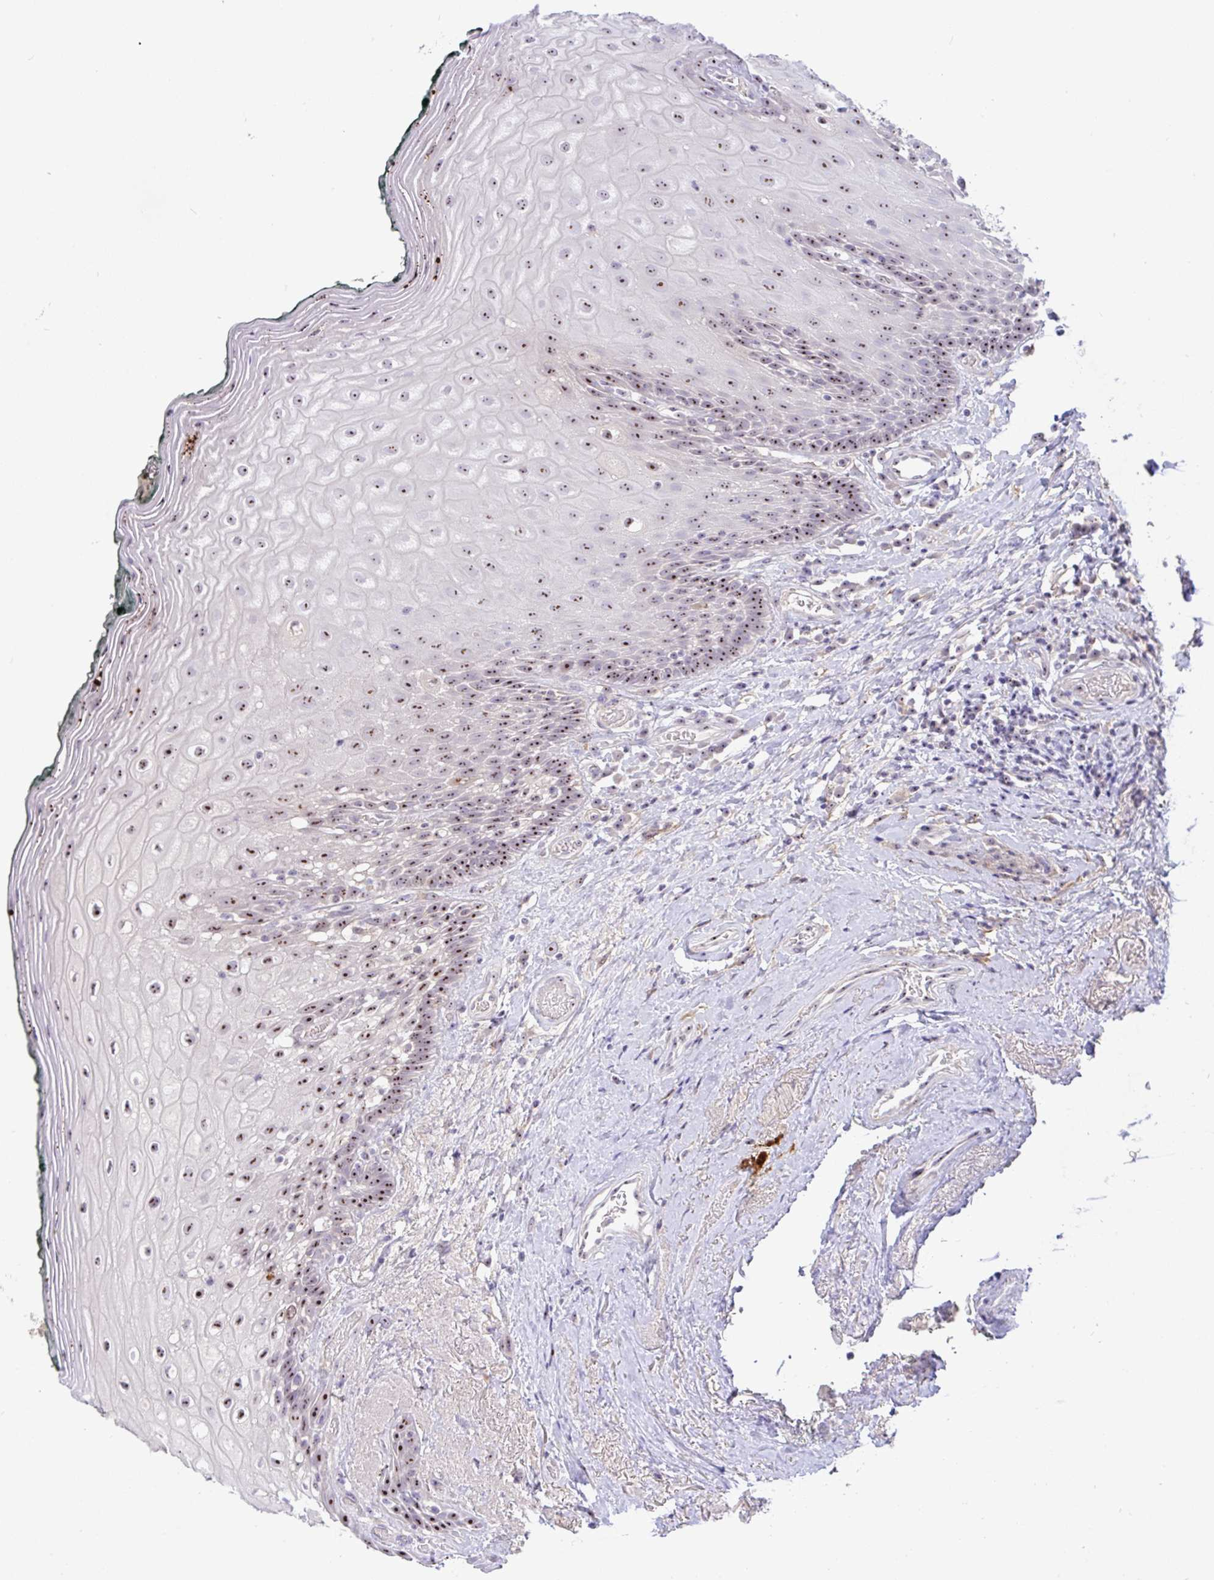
{"staining": {"intensity": "strong", "quantity": ">75%", "location": "nuclear"}, "tissue": "oral mucosa", "cell_type": "Squamous epithelial cells", "image_type": "normal", "snomed": [{"axis": "morphology", "description": "Normal tissue, NOS"}, {"axis": "morphology", "description": "Squamous cell carcinoma, NOS"}, {"axis": "topography", "description": "Oral tissue"}, {"axis": "topography", "description": "Head-Neck"}], "caption": "Immunohistochemical staining of normal oral mucosa shows strong nuclear protein expression in about >75% of squamous epithelial cells. The protein is stained brown, and the nuclei are stained in blue (DAB (3,3'-diaminobenzidine) IHC with brightfield microscopy, high magnification).", "gene": "MXRA8", "patient": {"sex": "male", "age": 64}}